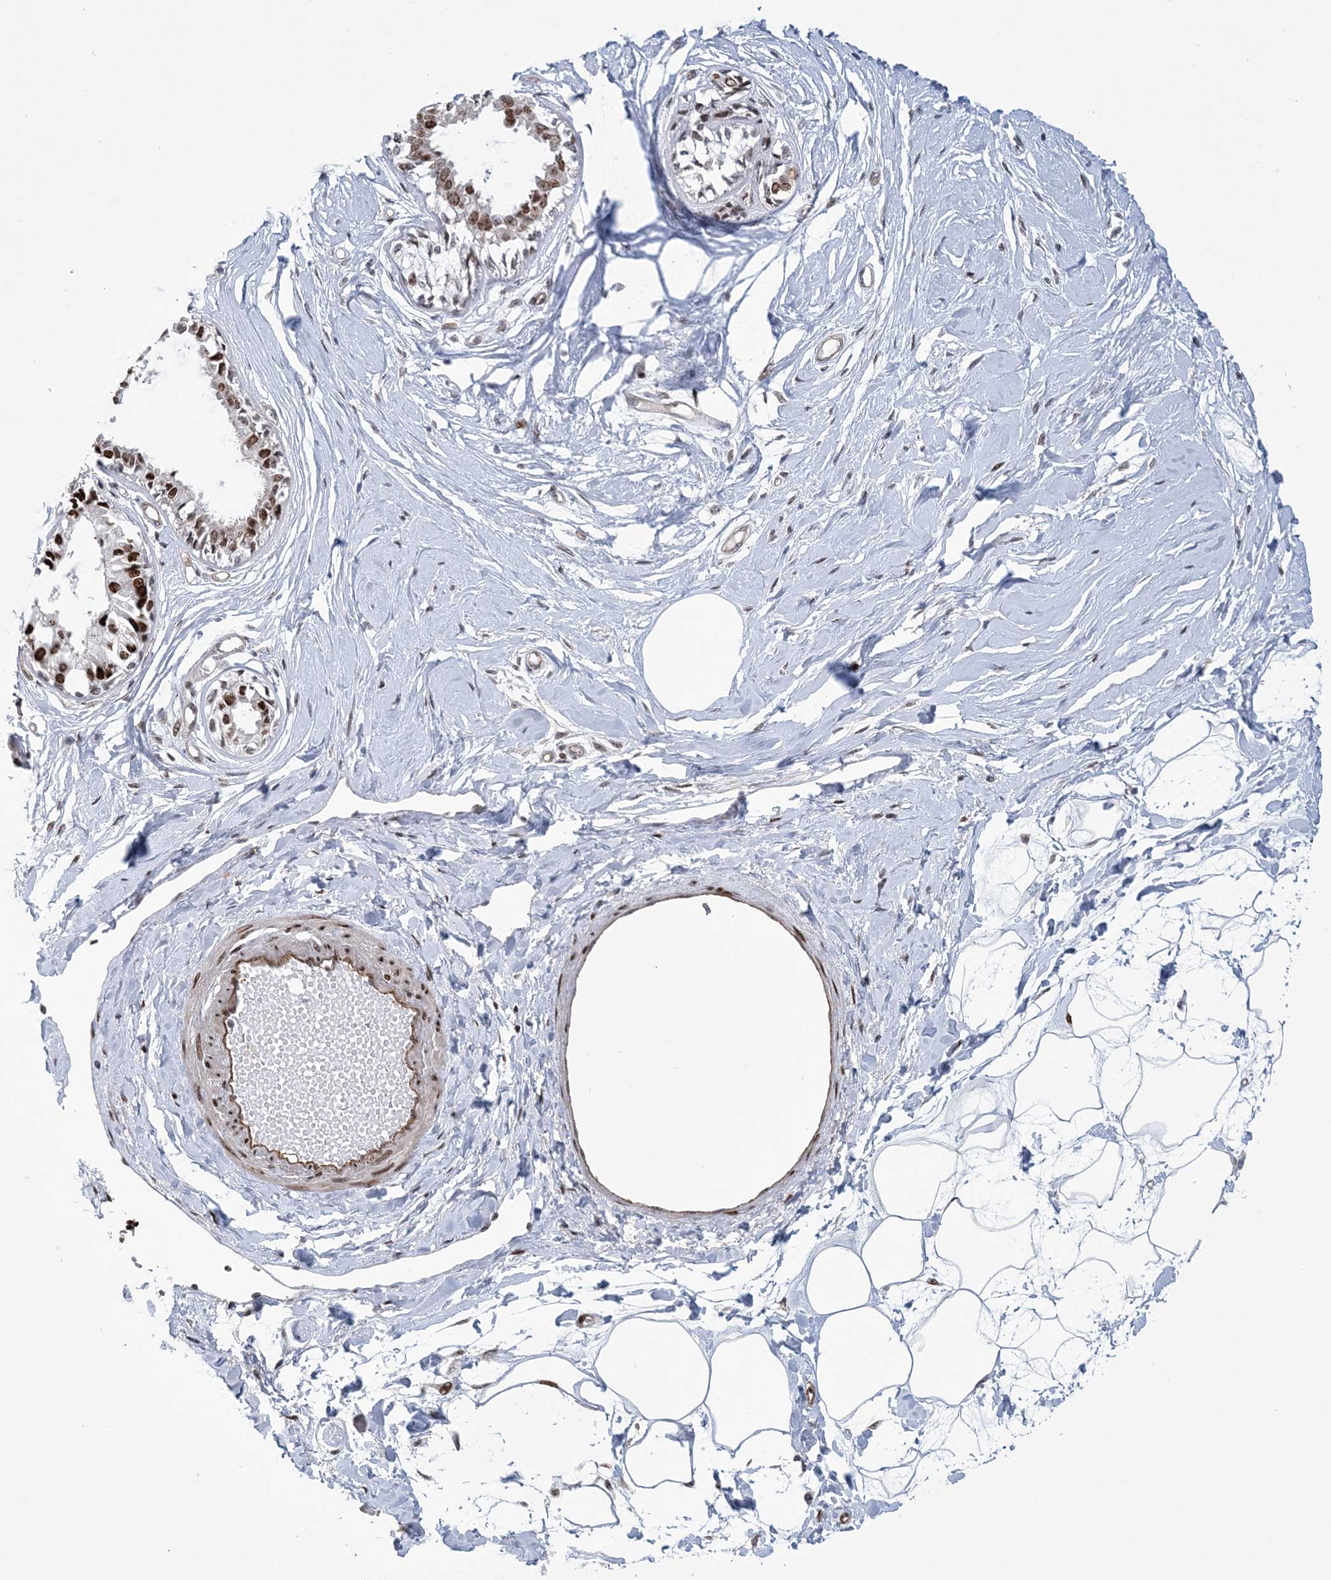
{"staining": {"intensity": "moderate", "quantity": "25%-75%", "location": "nuclear"}, "tissue": "breast", "cell_type": "Adipocytes", "image_type": "normal", "snomed": [{"axis": "morphology", "description": "Normal tissue, NOS"}, {"axis": "topography", "description": "Breast"}], "caption": "A histopathology image of breast stained for a protein exhibits moderate nuclear brown staining in adipocytes.", "gene": "HOMEZ", "patient": {"sex": "female", "age": 45}}